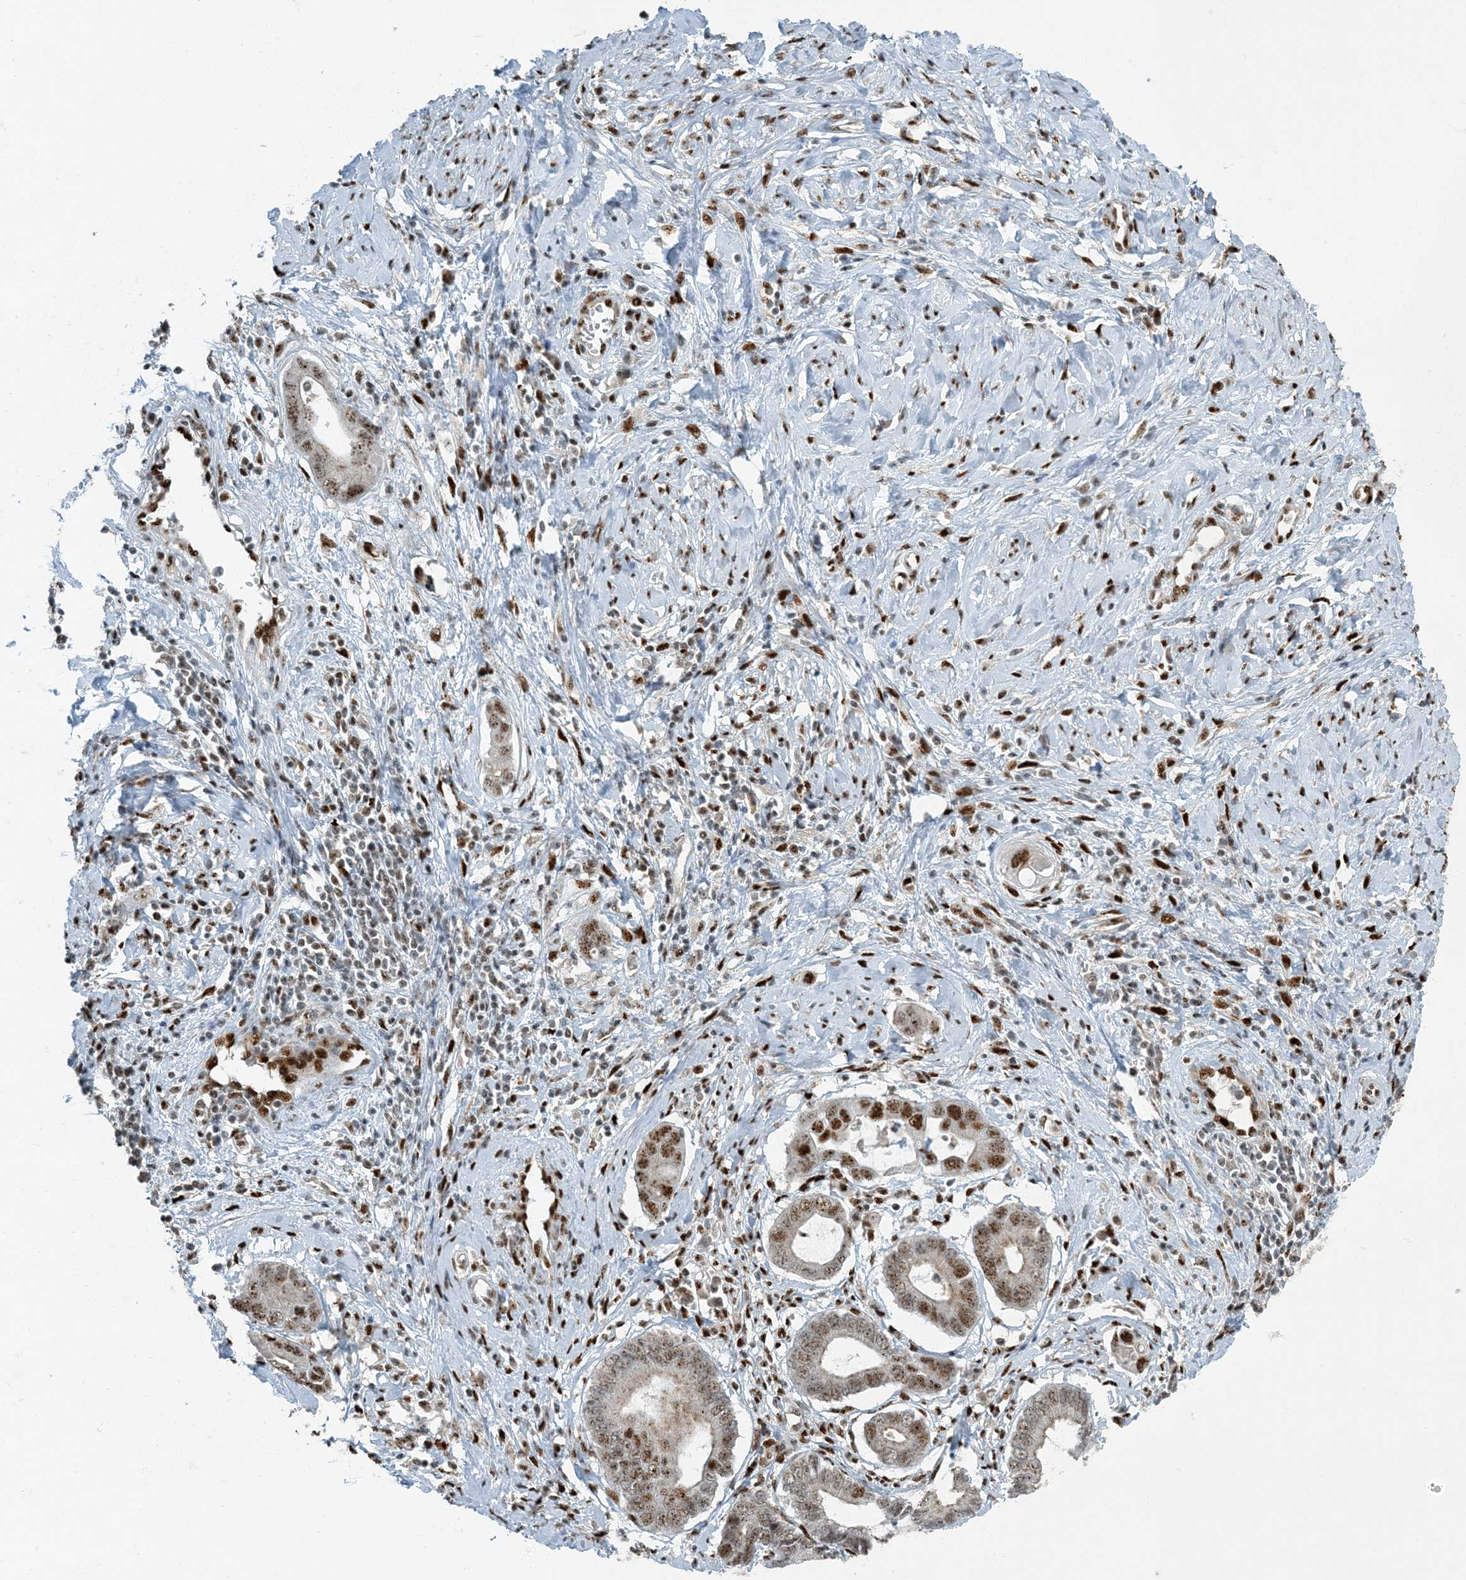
{"staining": {"intensity": "moderate", "quantity": ">75%", "location": "cytoplasmic/membranous,nuclear"}, "tissue": "cervical cancer", "cell_type": "Tumor cells", "image_type": "cancer", "snomed": [{"axis": "morphology", "description": "Adenocarcinoma, NOS"}, {"axis": "topography", "description": "Cervix"}], "caption": "Tumor cells display medium levels of moderate cytoplasmic/membranous and nuclear expression in about >75% of cells in human cervical adenocarcinoma.", "gene": "MBD1", "patient": {"sex": "female", "age": 44}}